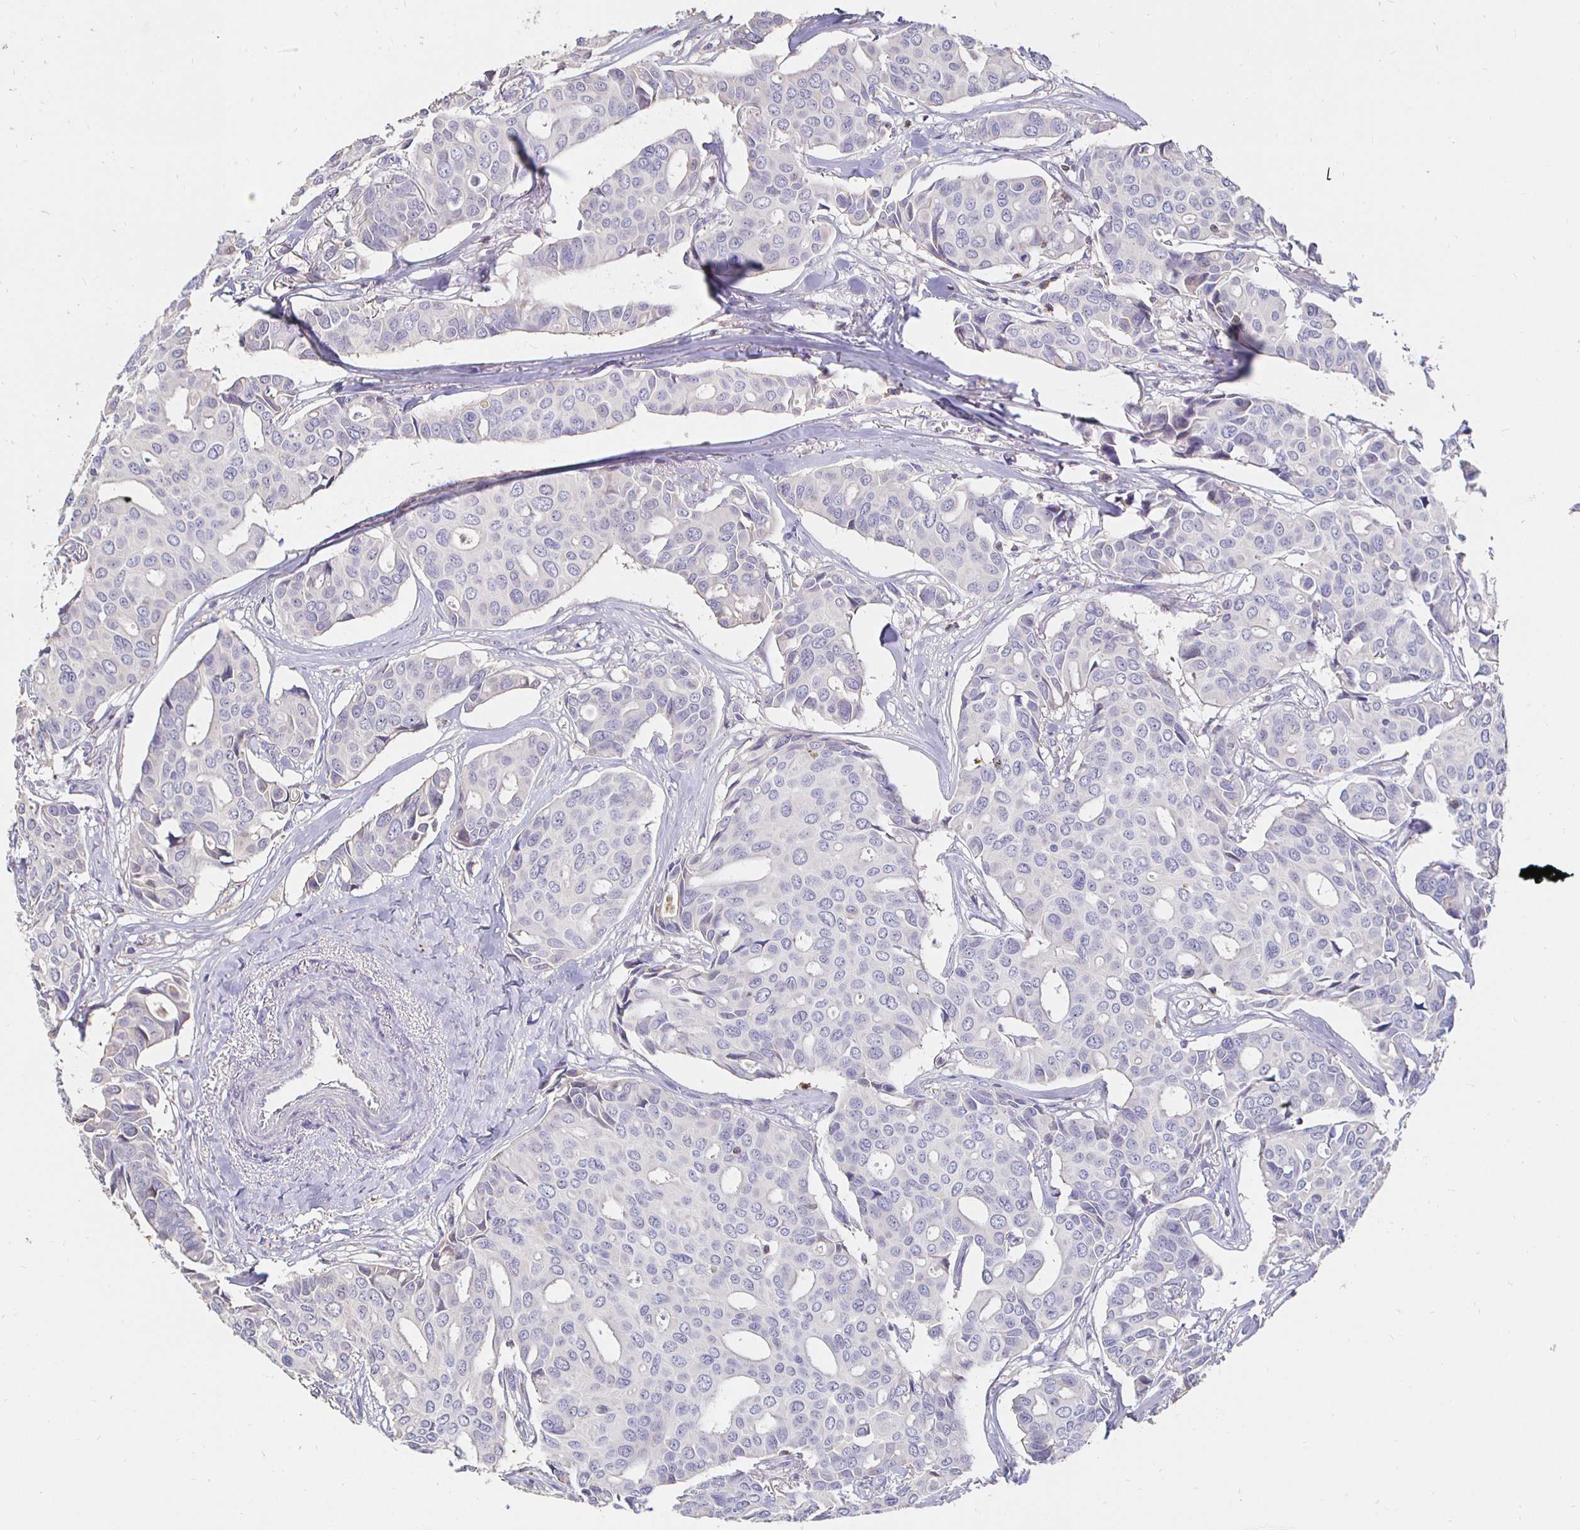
{"staining": {"intensity": "negative", "quantity": "none", "location": "none"}, "tissue": "breast cancer", "cell_type": "Tumor cells", "image_type": "cancer", "snomed": [{"axis": "morphology", "description": "Duct carcinoma"}, {"axis": "topography", "description": "Breast"}], "caption": "Histopathology image shows no significant protein positivity in tumor cells of breast cancer (infiltrating ductal carcinoma).", "gene": "CXCR3", "patient": {"sex": "female", "age": 54}}